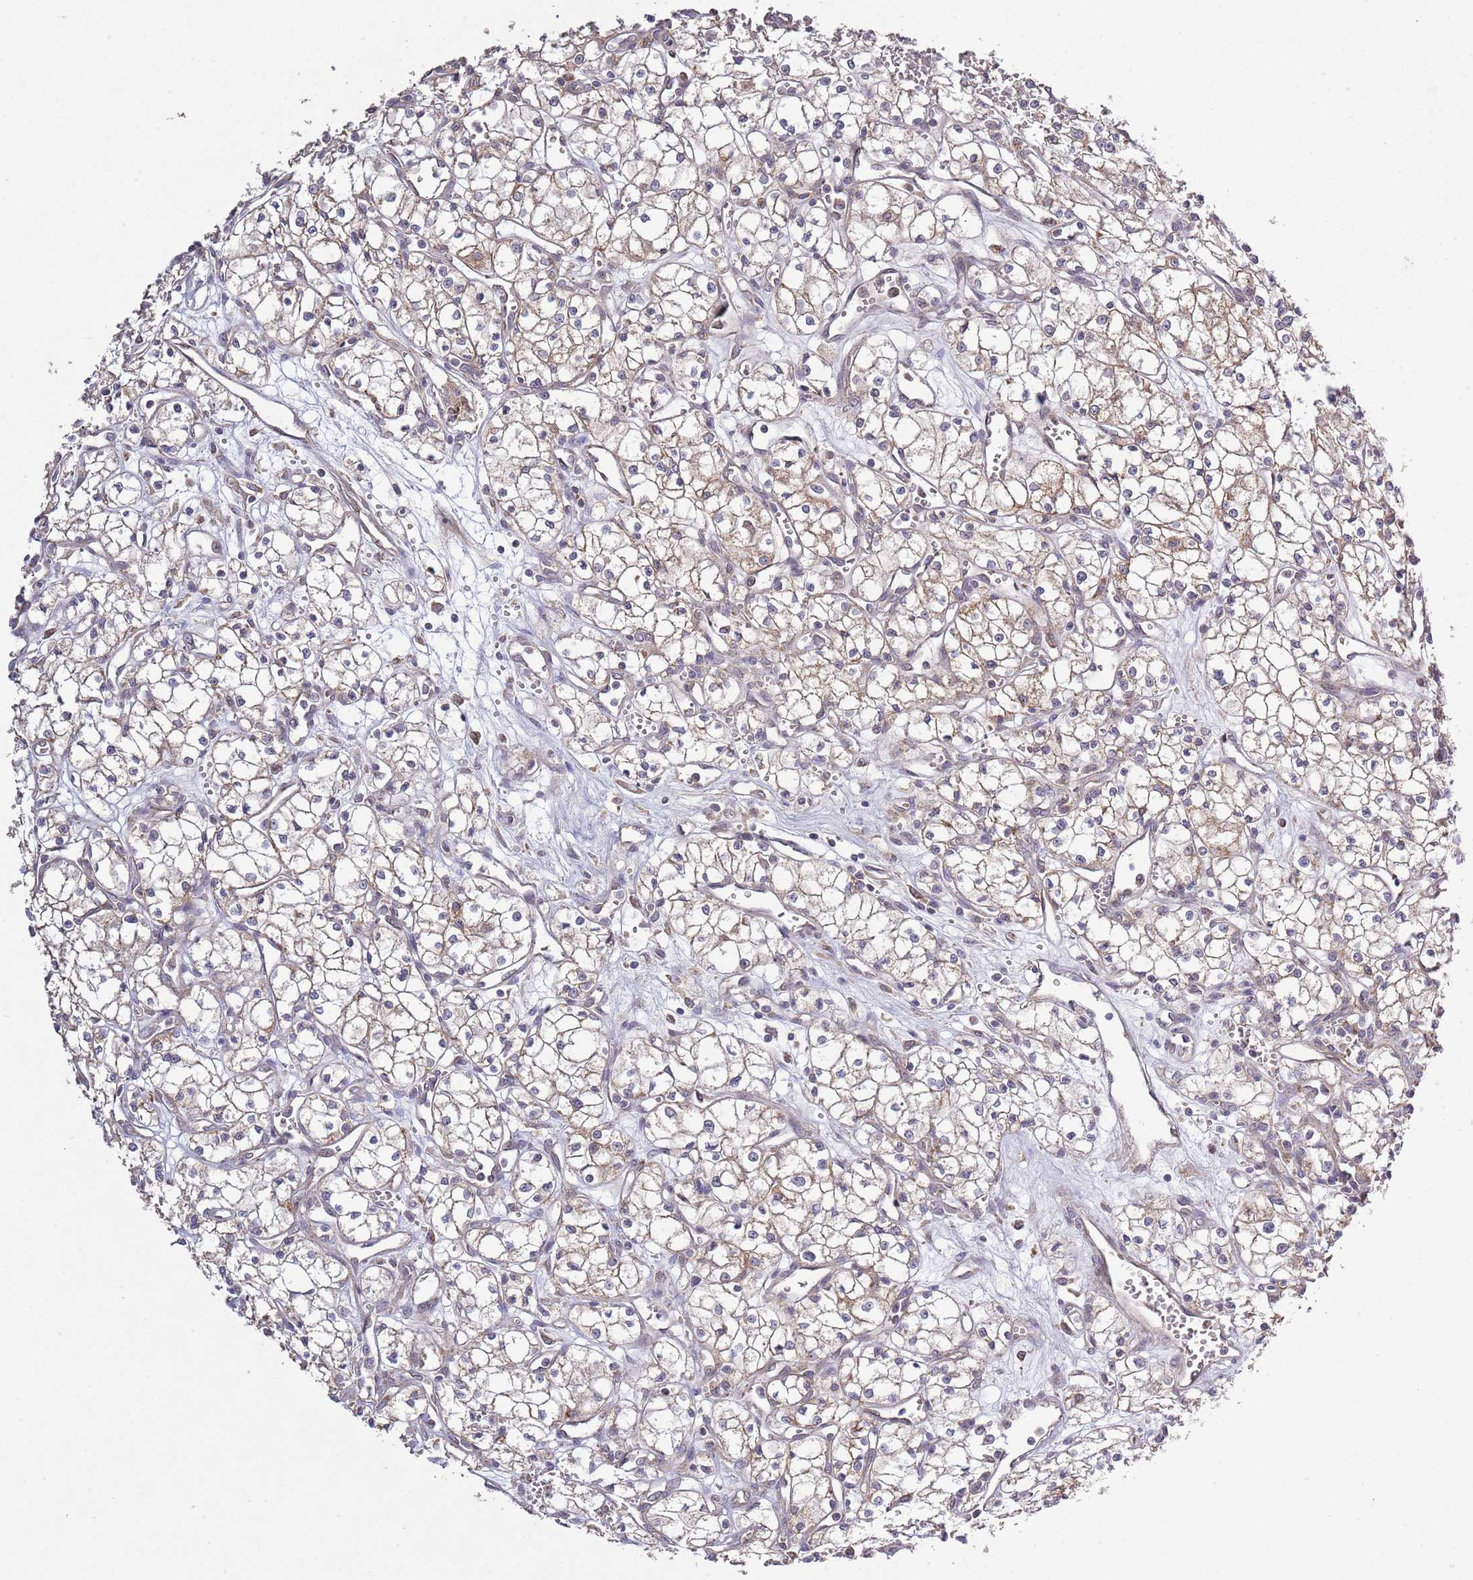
{"staining": {"intensity": "moderate", "quantity": ">75%", "location": "cytoplasmic/membranous"}, "tissue": "renal cancer", "cell_type": "Tumor cells", "image_type": "cancer", "snomed": [{"axis": "morphology", "description": "Adenocarcinoma, NOS"}, {"axis": "topography", "description": "Kidney"}], "caption": "Immunohistochemistry (DAB (3,3'-diaminobenzidine)) staining of human adenocarcinoma (renal) exhibits moderate cytoplasmic/membranous protein positivity in about >75% of tumor cells.", "gene": "IVD", "patient": {"sex": "male", "age": 59}}